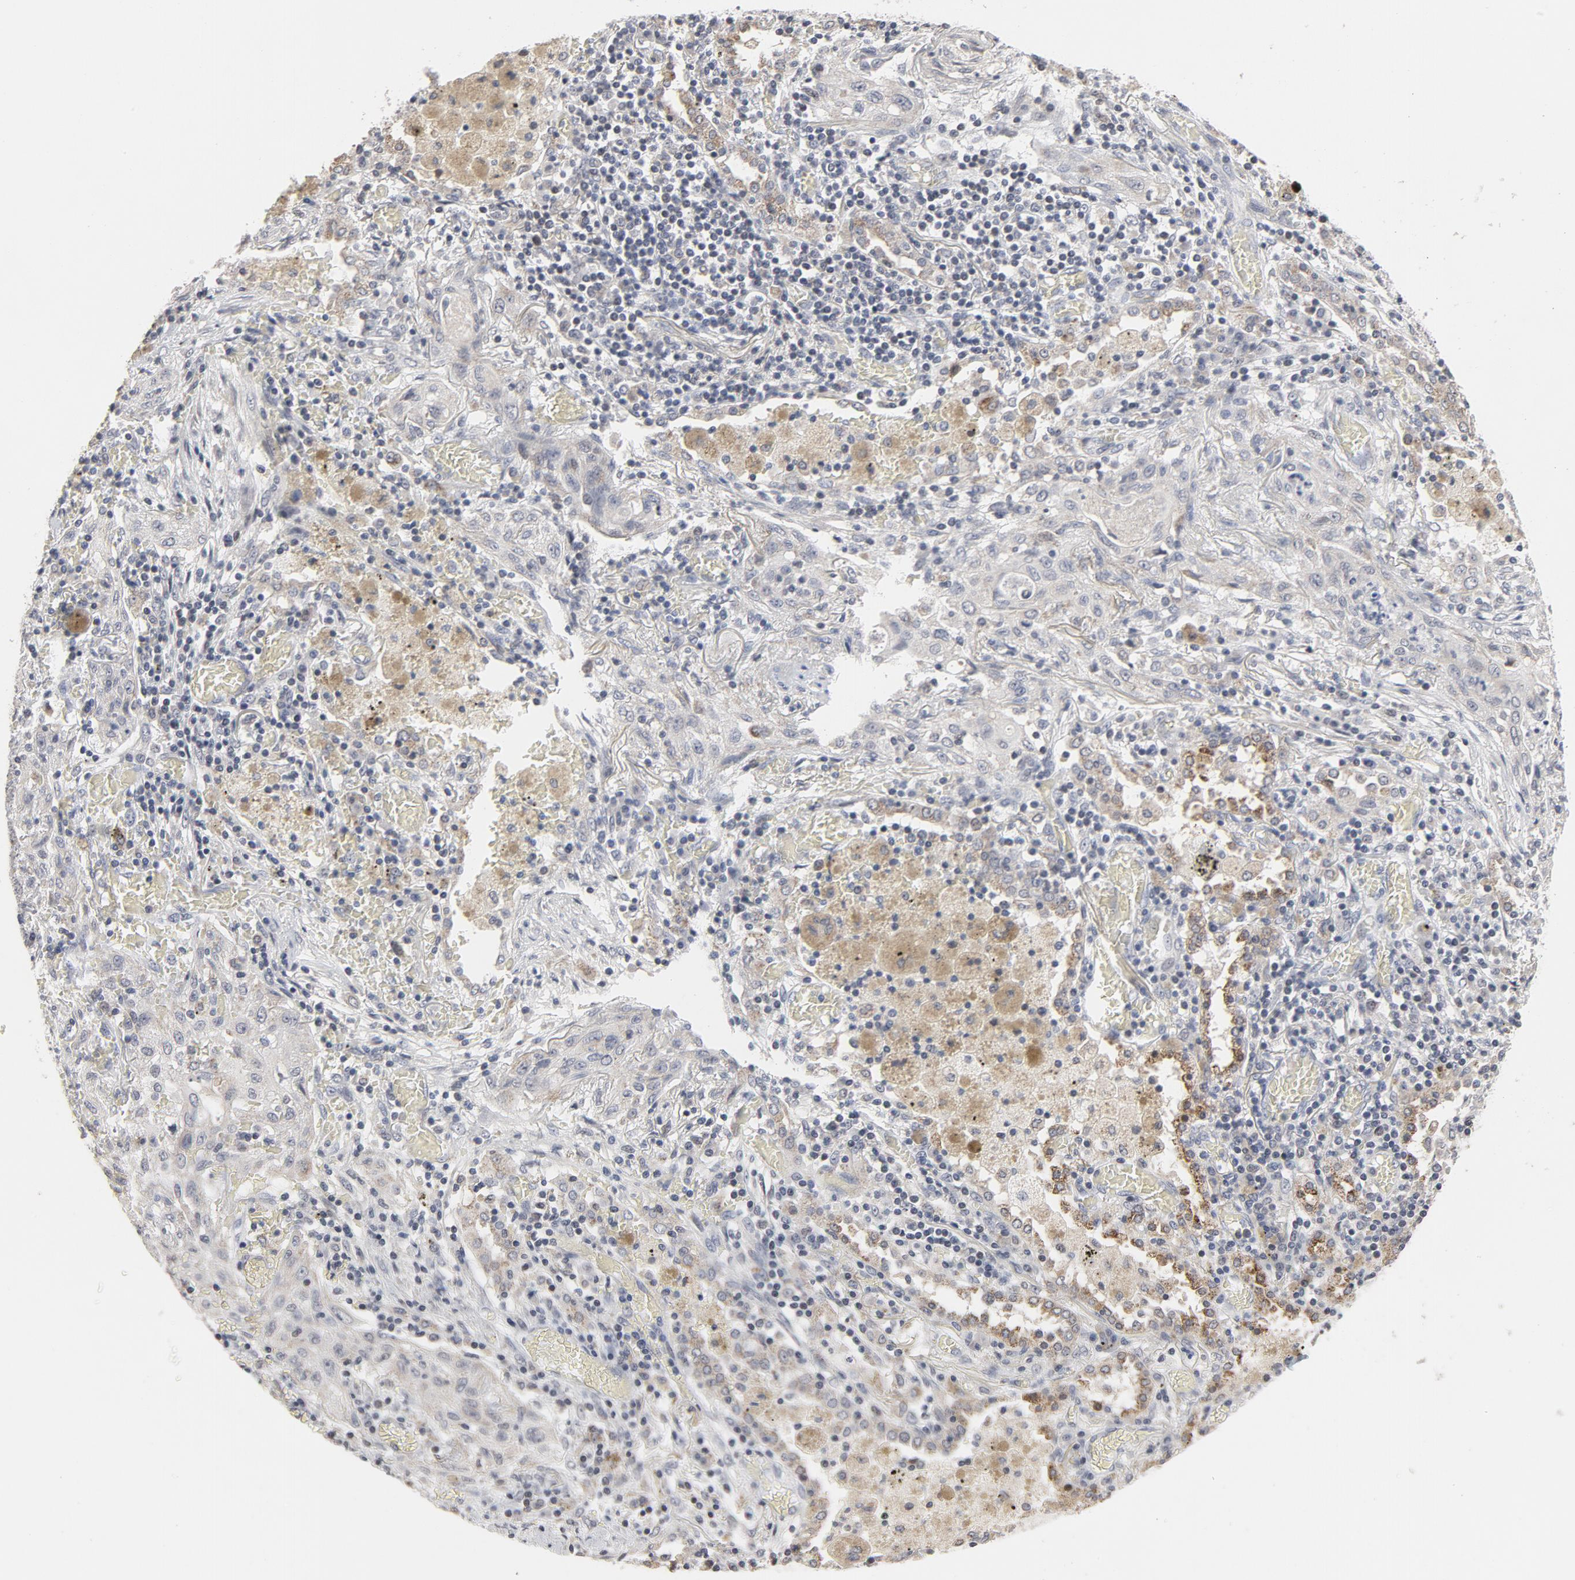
{"staining": {"intensity": "negative", "quantity": "none", "location": "none"}, "tissue": "lung cancer", "cell_type": "Tumor cells", "image_type": "cancer", "snomed": [{"axis": "morphology", "description": "Squamous cell carcinoma, NOS"}, {"axis": "topography", "description": "Lung"}], "caption": "Immunohistochemistry histopathology image of human lung squamous cell carcinoma stained for a protein (brown), which displays no staining in tumor cells.", "gene": "PPP1R1B", "patient": {"sex": "female", "age": 47}}